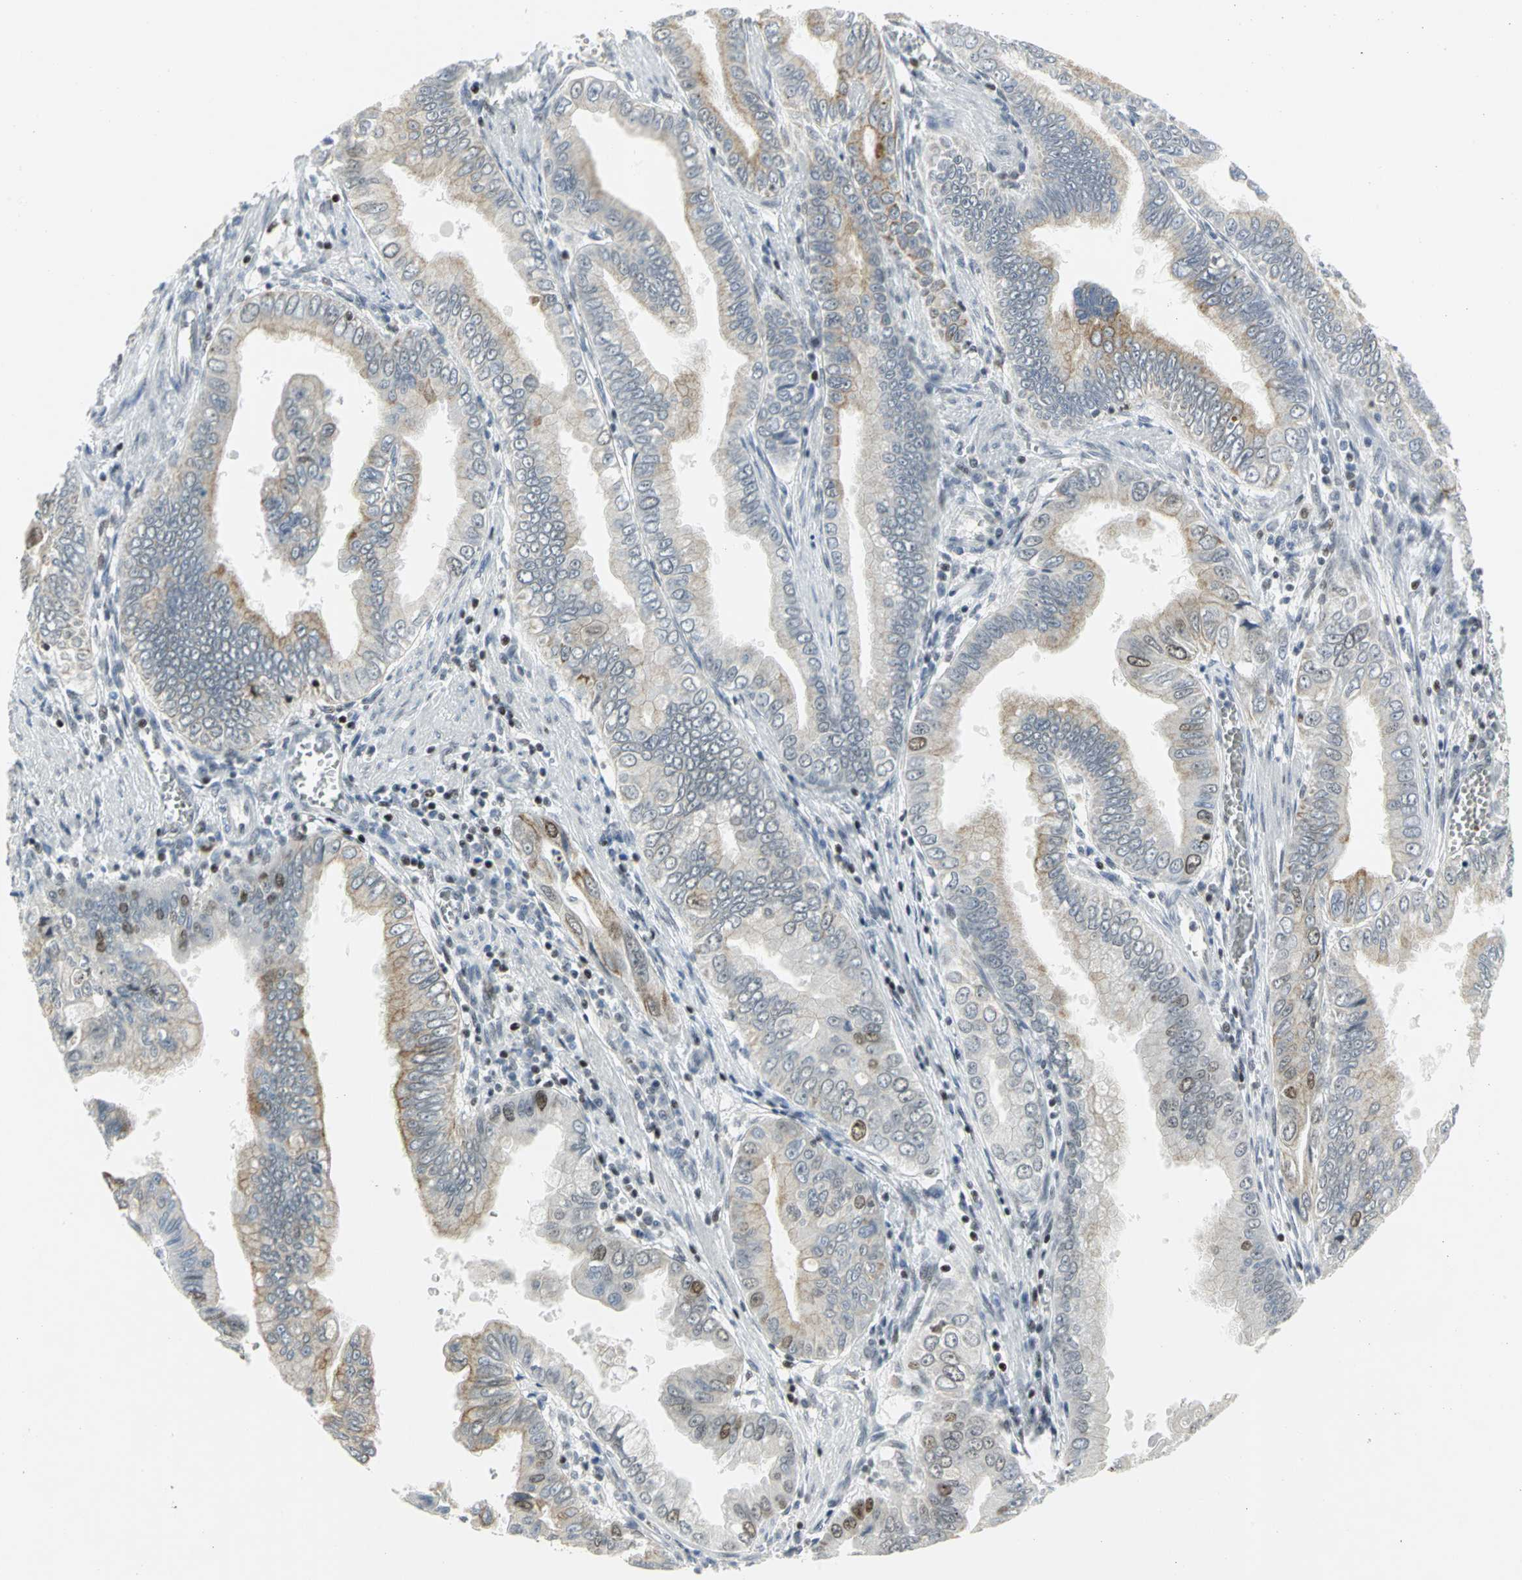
{"staining": {"intensity": "weak", "quantity": "25%-75%", "location": "cytoplasmic/membranous"}, "tissue": "pancreatic cancer", "cell_type": "Tumor cells", "image_type": "cancer", "snomed": [{"axis": "morphology", "description": "Normal tissue, NOS"}, {"axis": "topography", "description": "Lymph node"}], "caption": "This is an image of immunohistochemistry staining of pancreatic cancer, which shows weak expression in the cytoplasmic/membranous of tumor cells.", "gene": "RPA1", "patient": {"sex": "male", "age": 50}}